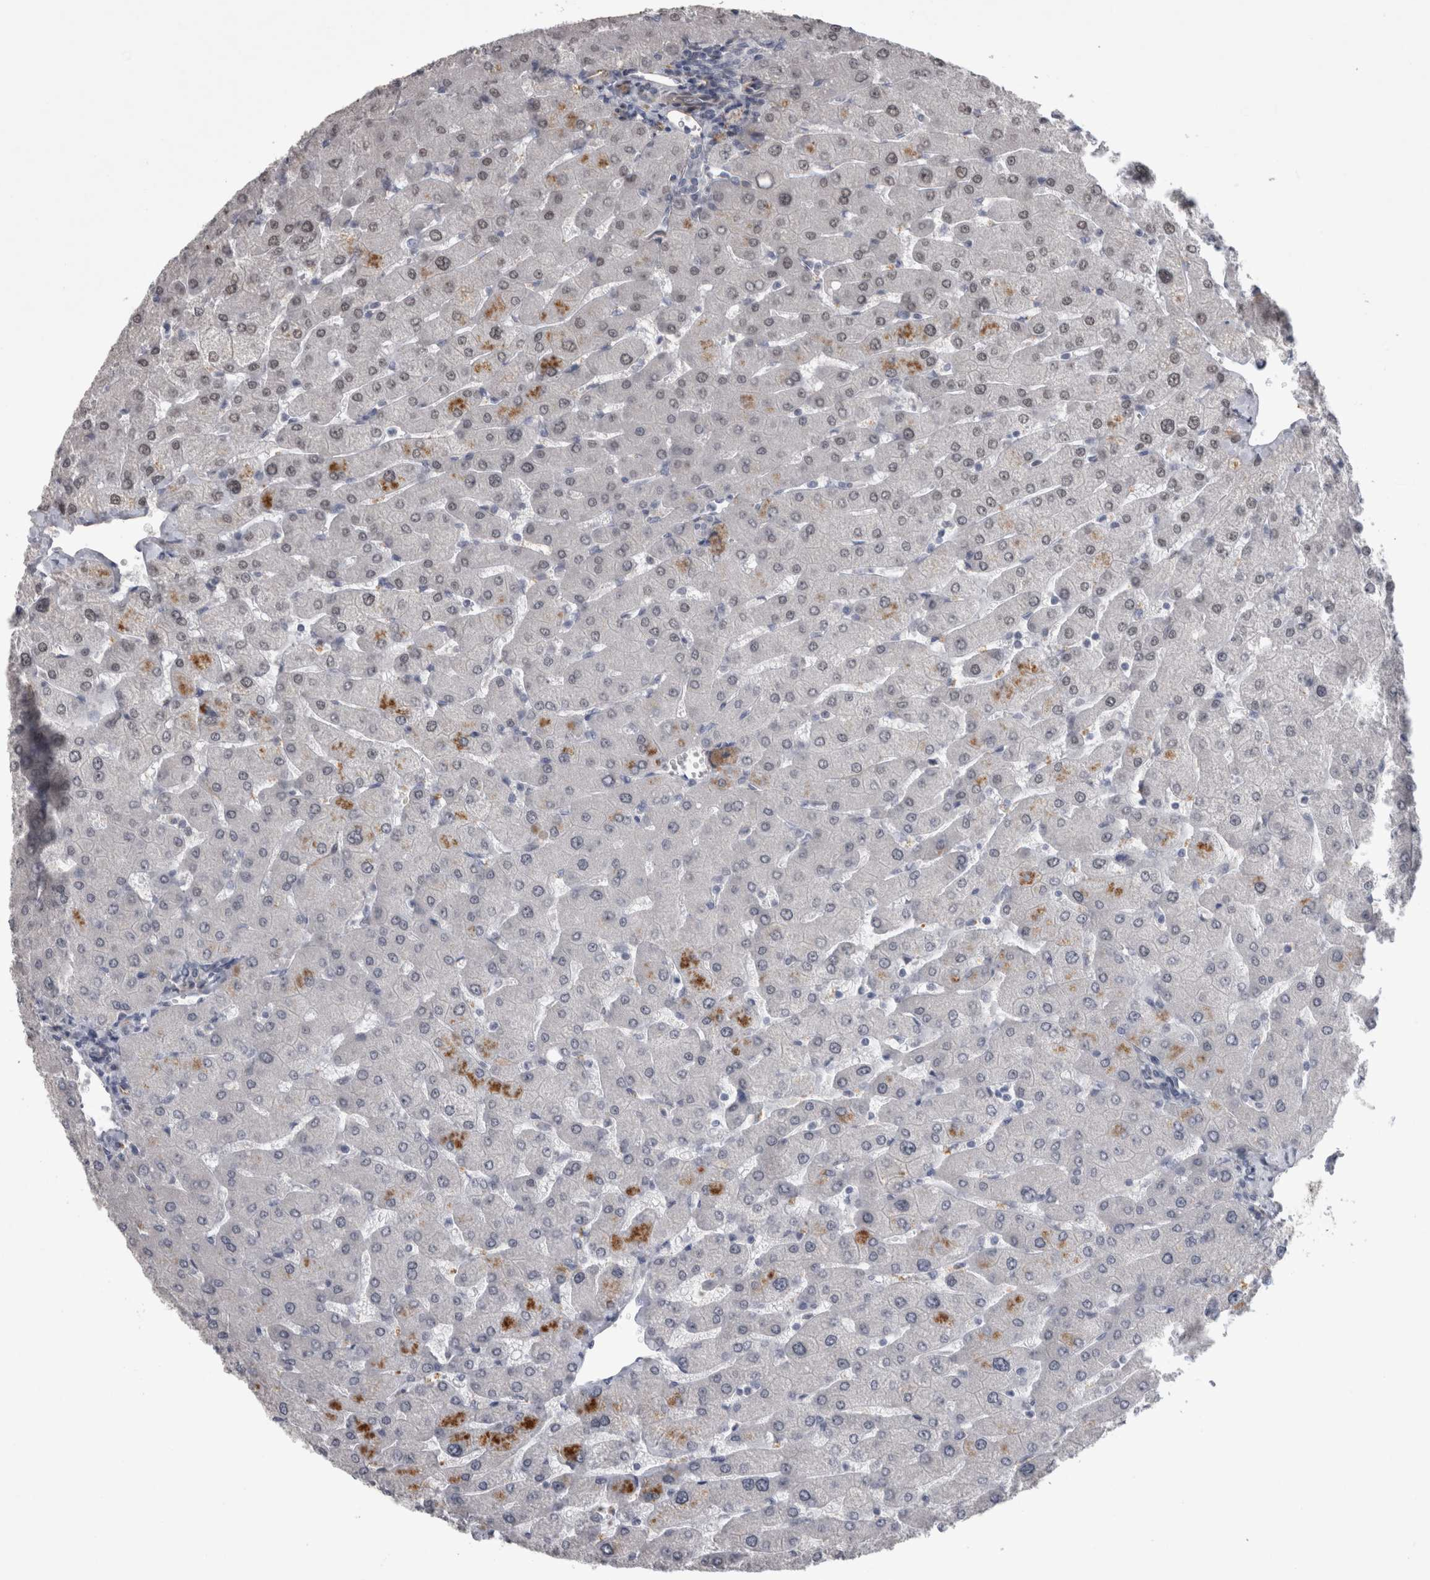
{"staining": {"intensity": "negative", "quantity": "none", "location": "none"}, "tissue": "liver", "cell_type": "Cholangiocytes", "image_type": "normal", "snomed": [{"axis": "morphology", "description": "Normal tissue, NOS"}, {"axis": "topography", "description": "Liver"}], "caption": "Histopathology image shows no protein staining in cholangiocytes of normal liver.", "gene": "ACOT7", "patient": {"sex": "male", "age": 55}}